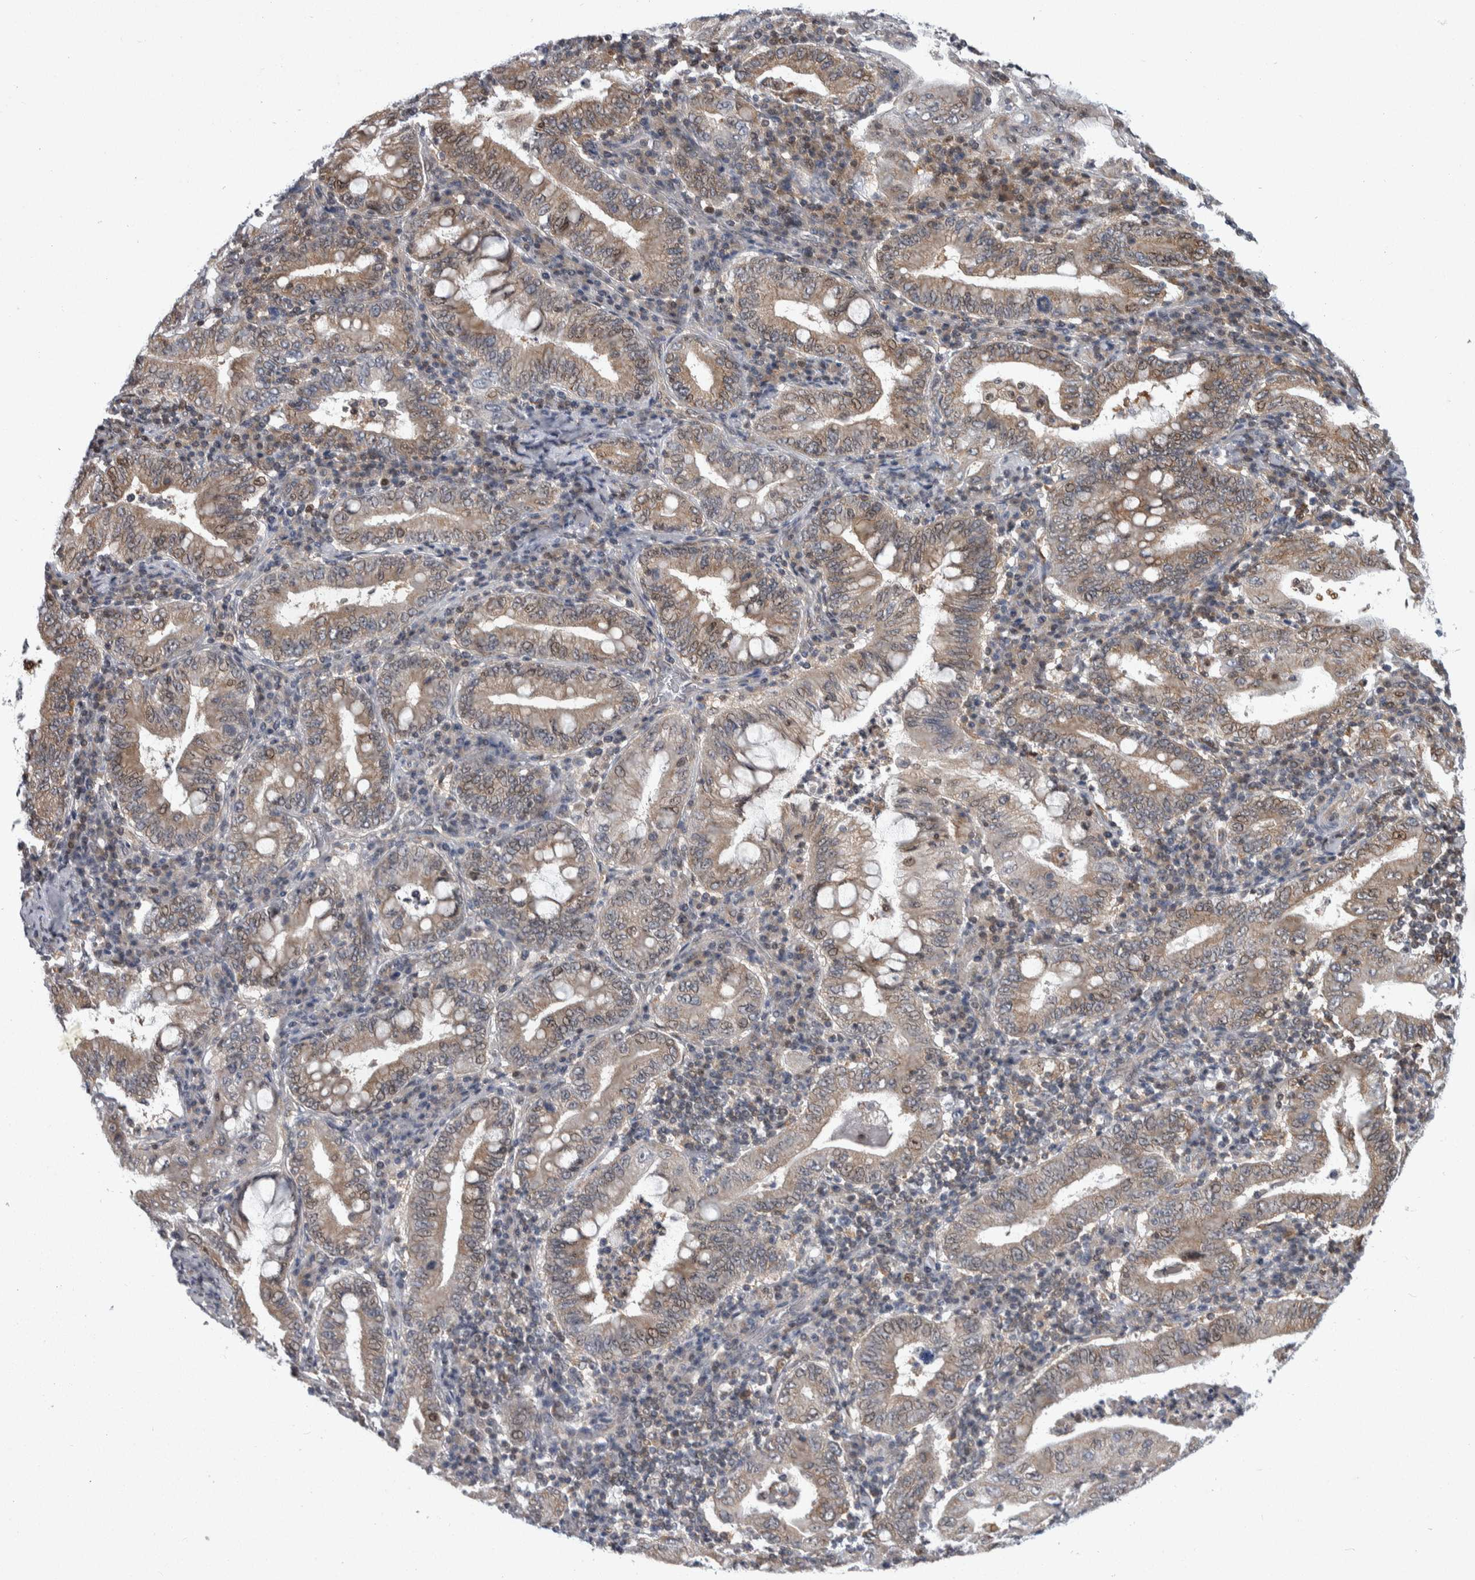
{"staining": {"intensity": "weak", "quantity": ">75%", "location": "cytoplasmic/membranous"}, "tissue": "stomach cancer", "cell_type": "Tumor cells", "image_type": "cancer", "snomed": [{"axis": "morphology", "description": "Normal tissue, NOS"}, {"axis": "morphology", "description": "Adenocarcinoma, NOS"}, {"axis": "topography", "description": "Esophagus"}, {"axis": "topography", "description": "Stomach, upper"}, {"axis": "topography", "description": "Peripheral nerve tissue"}], "caption": "A brown stain shows weak cytoplasmic/membranous expression of a protein in adenocarcinoma (stomach) tumor cells. (DAB IHC with brightfield microscopy, high magnification).", "gene": "PTPA", "patient": {"sex": "male", "age": 62}}